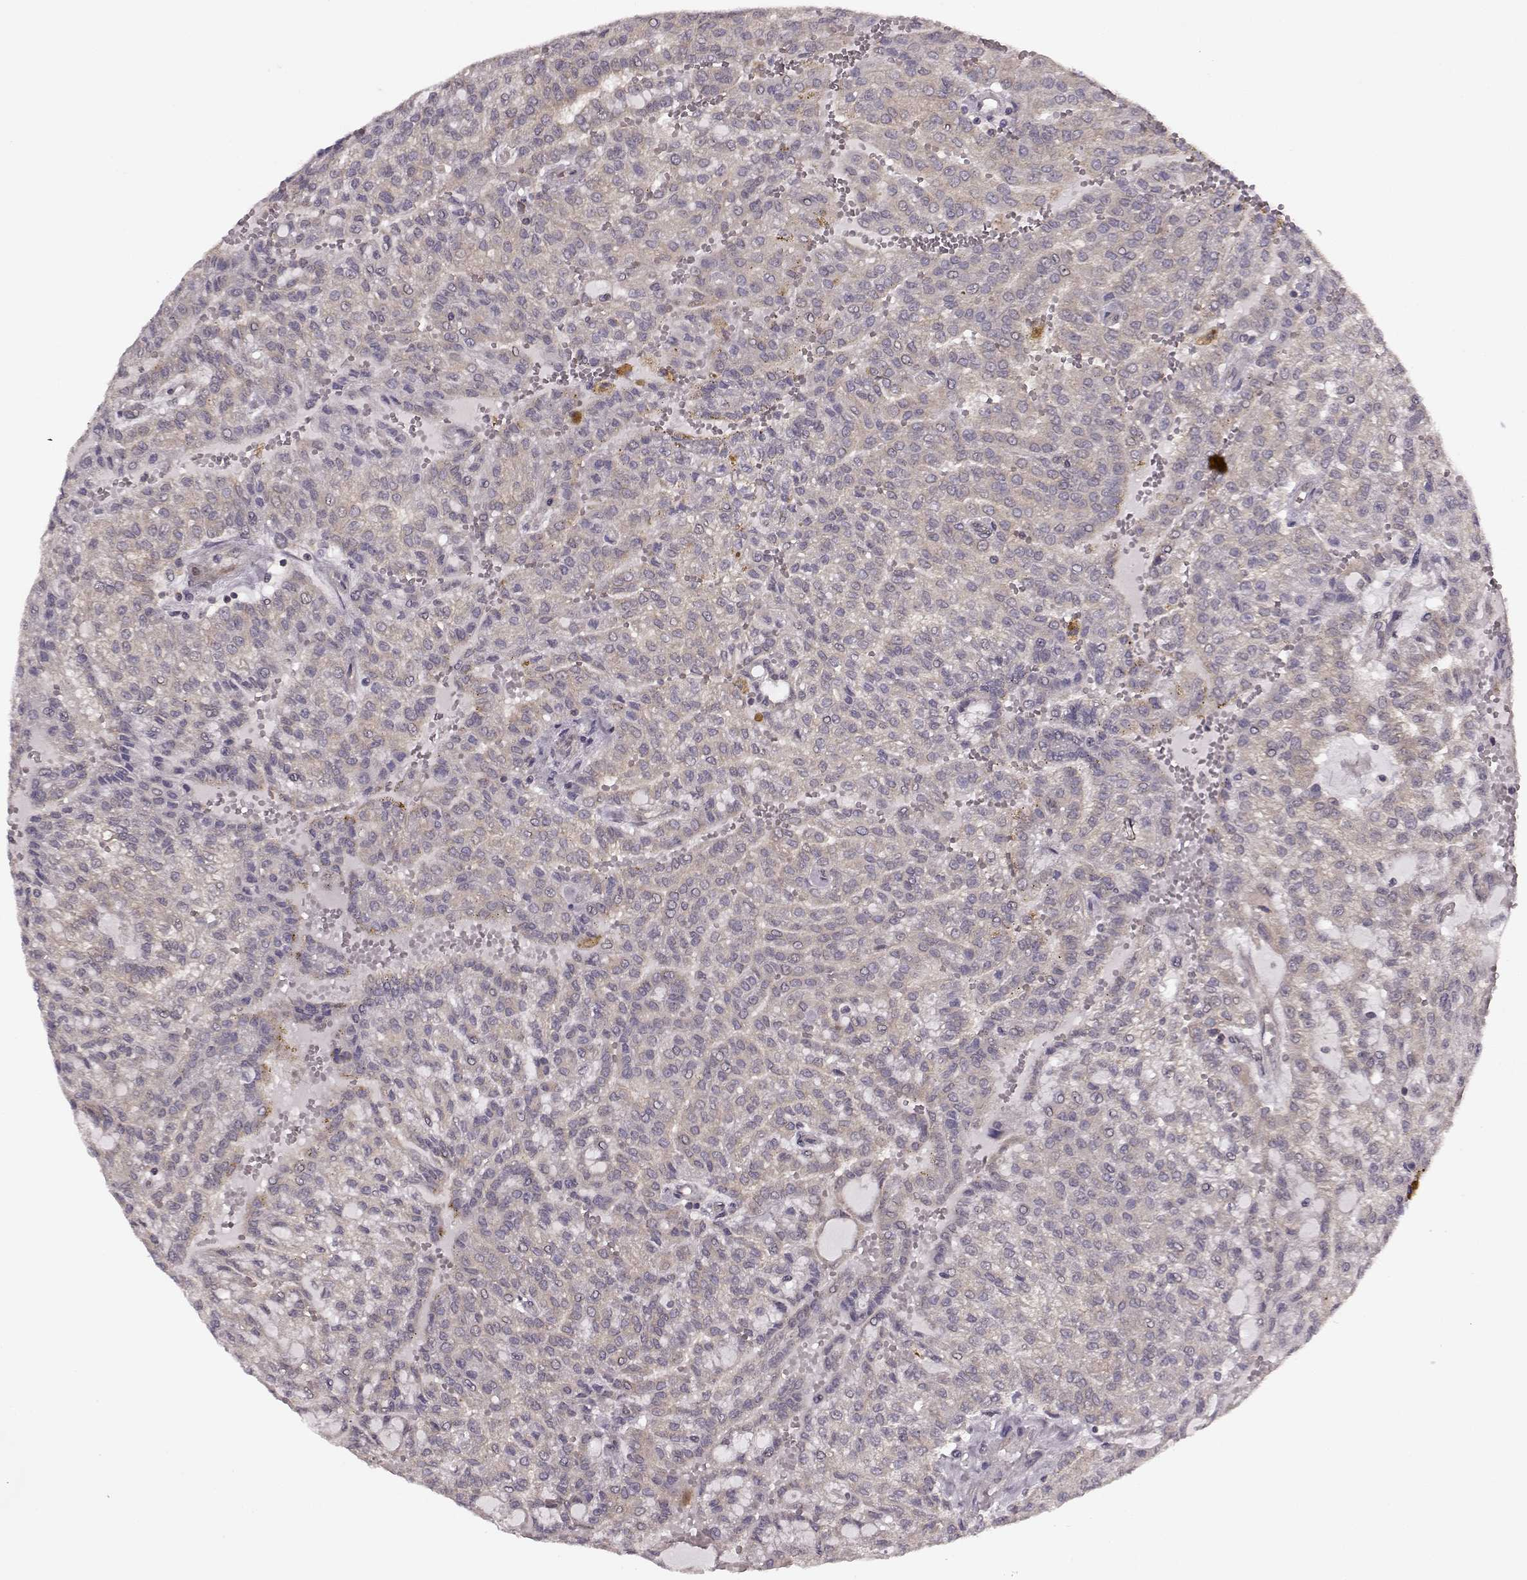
{"staining": {"intensity": "negative", "quantity": "none", "location": "none"}, "tissue": "renal cancer", "cell_type": "Tumor cells", "image_type": "cancer", "snomed": [{"axis": "morphology", "description": "Adenocarcinoma, NOS"}, {"axis": "topography", "description": "Kidney"}], "caption": "There is no significant expression in tumor cells of renal adenocarcinoma. (Immunohistochemistry, brightfield microscopy, high magnification).", "gene": "SLAIN2", "patient": {"sex": "male", "age": 63}}